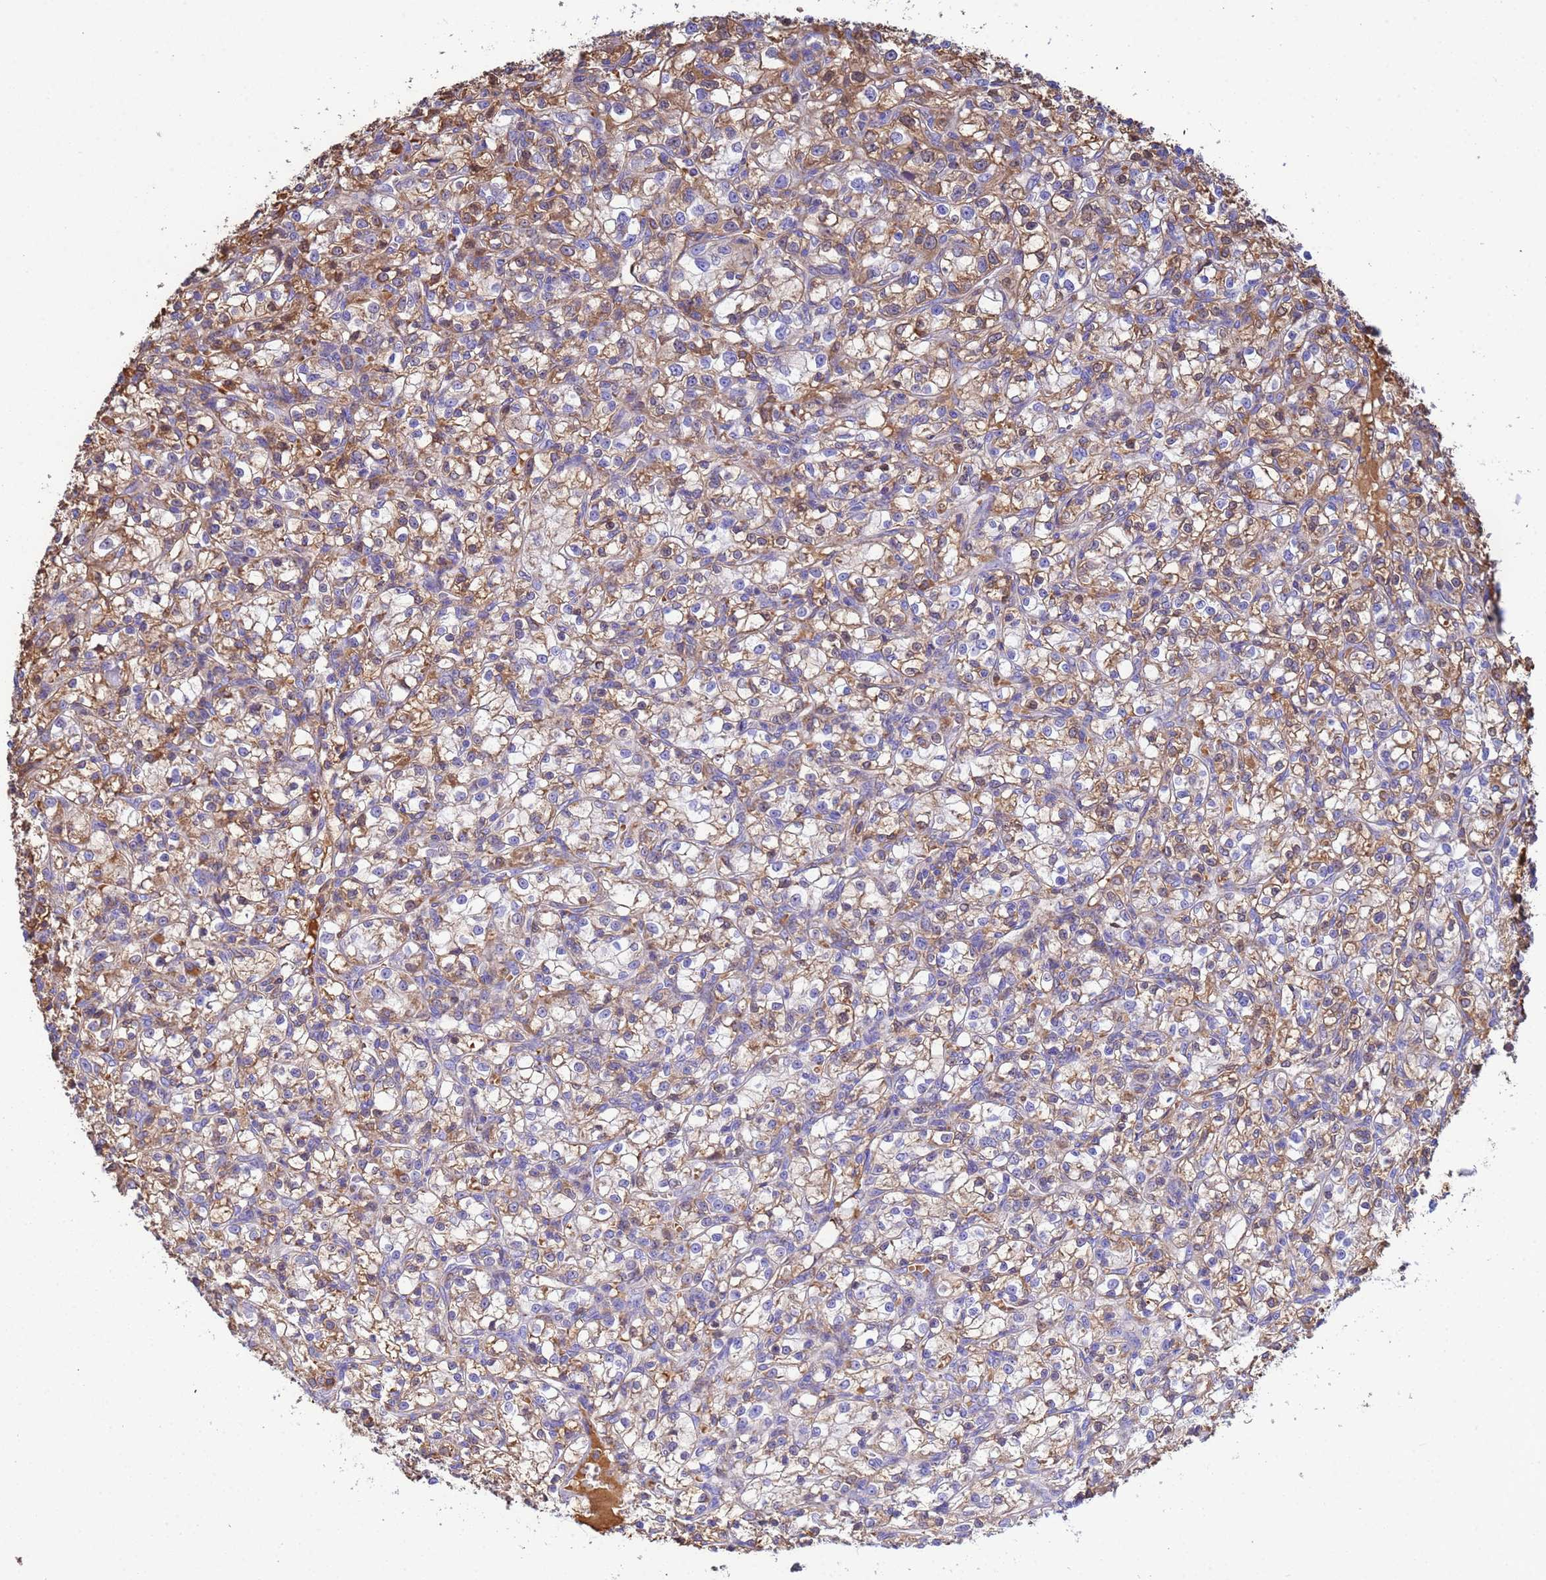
{"staining": {"intensity": "moderate", "quantity": ">75%", "location": "cytoplasmic/membranous"}, "tissue": "renal cancer", "cell_type": "Tumor cells", "image_type": "cancer", "snomed": [{"axis": "morphology", "description": "Adenocarcinoma, NOS"}, {"axis": "topography", "description": "Kidney"}], "caption": "Immunohistochemistry (IHC) (DAB) staining of renal adenocarcinoma exhibits moderate cytoplasmic/membranous protein staining in about >75% of tumor cells. (IHC, brightfield microscopy, high magnification).", "gene": "GLUD1", "patient": {"sex": "female", "age": 59}}